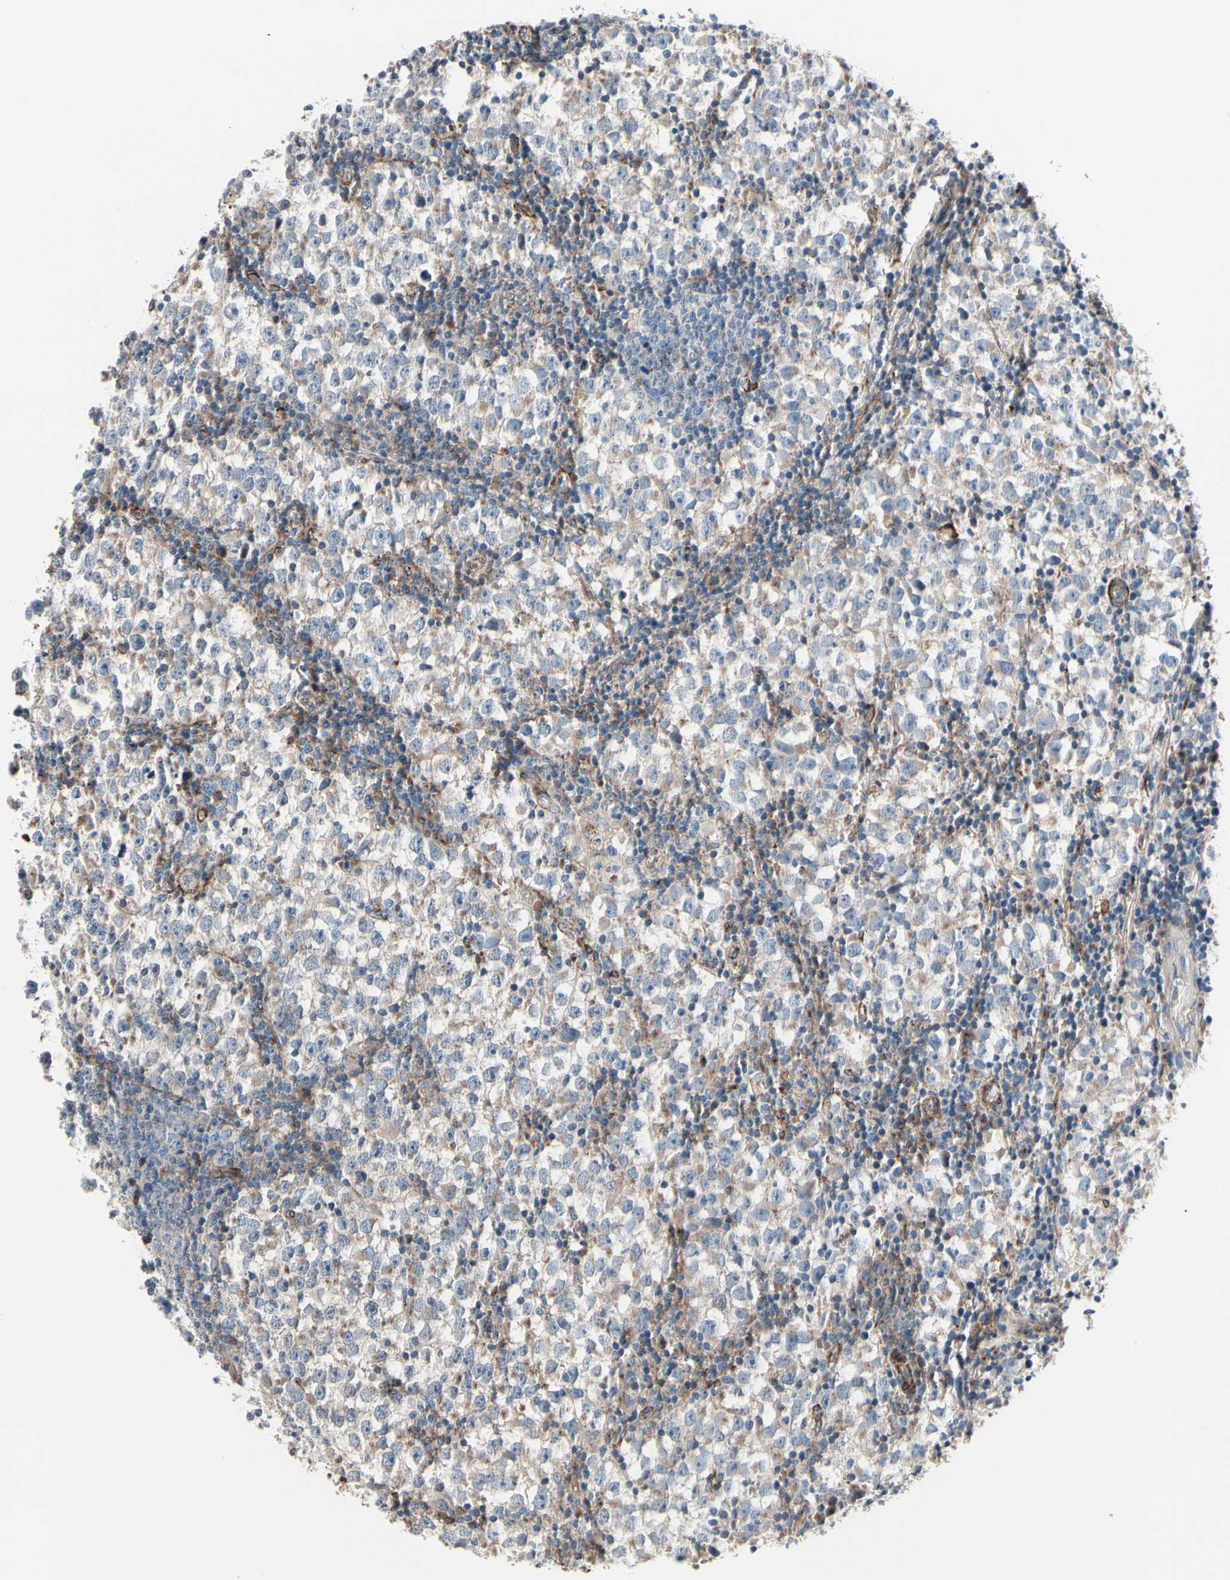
{"staining": {"intensity": "weak", "quantity": "25%-75%", "location": "cytoplasmic/membranous"}, "tissue": "testis cancer", "cell_type": "Tumor cells", "image_type": "cancer", "snomed": [{"axis": "morphology", "description": "Seminoma, NOS"}, {"axis": "topography", "description": "Testis"}], "caption": "Immunohistochemistry (IHC) of human testis cancer (seminoma) displays low levels of weak cytoplasmic/membranous positivity in about 25%-75% of tumor cells.", "gene": "PRKAR2B", "patient": {"sex": "male", "age": 65}}